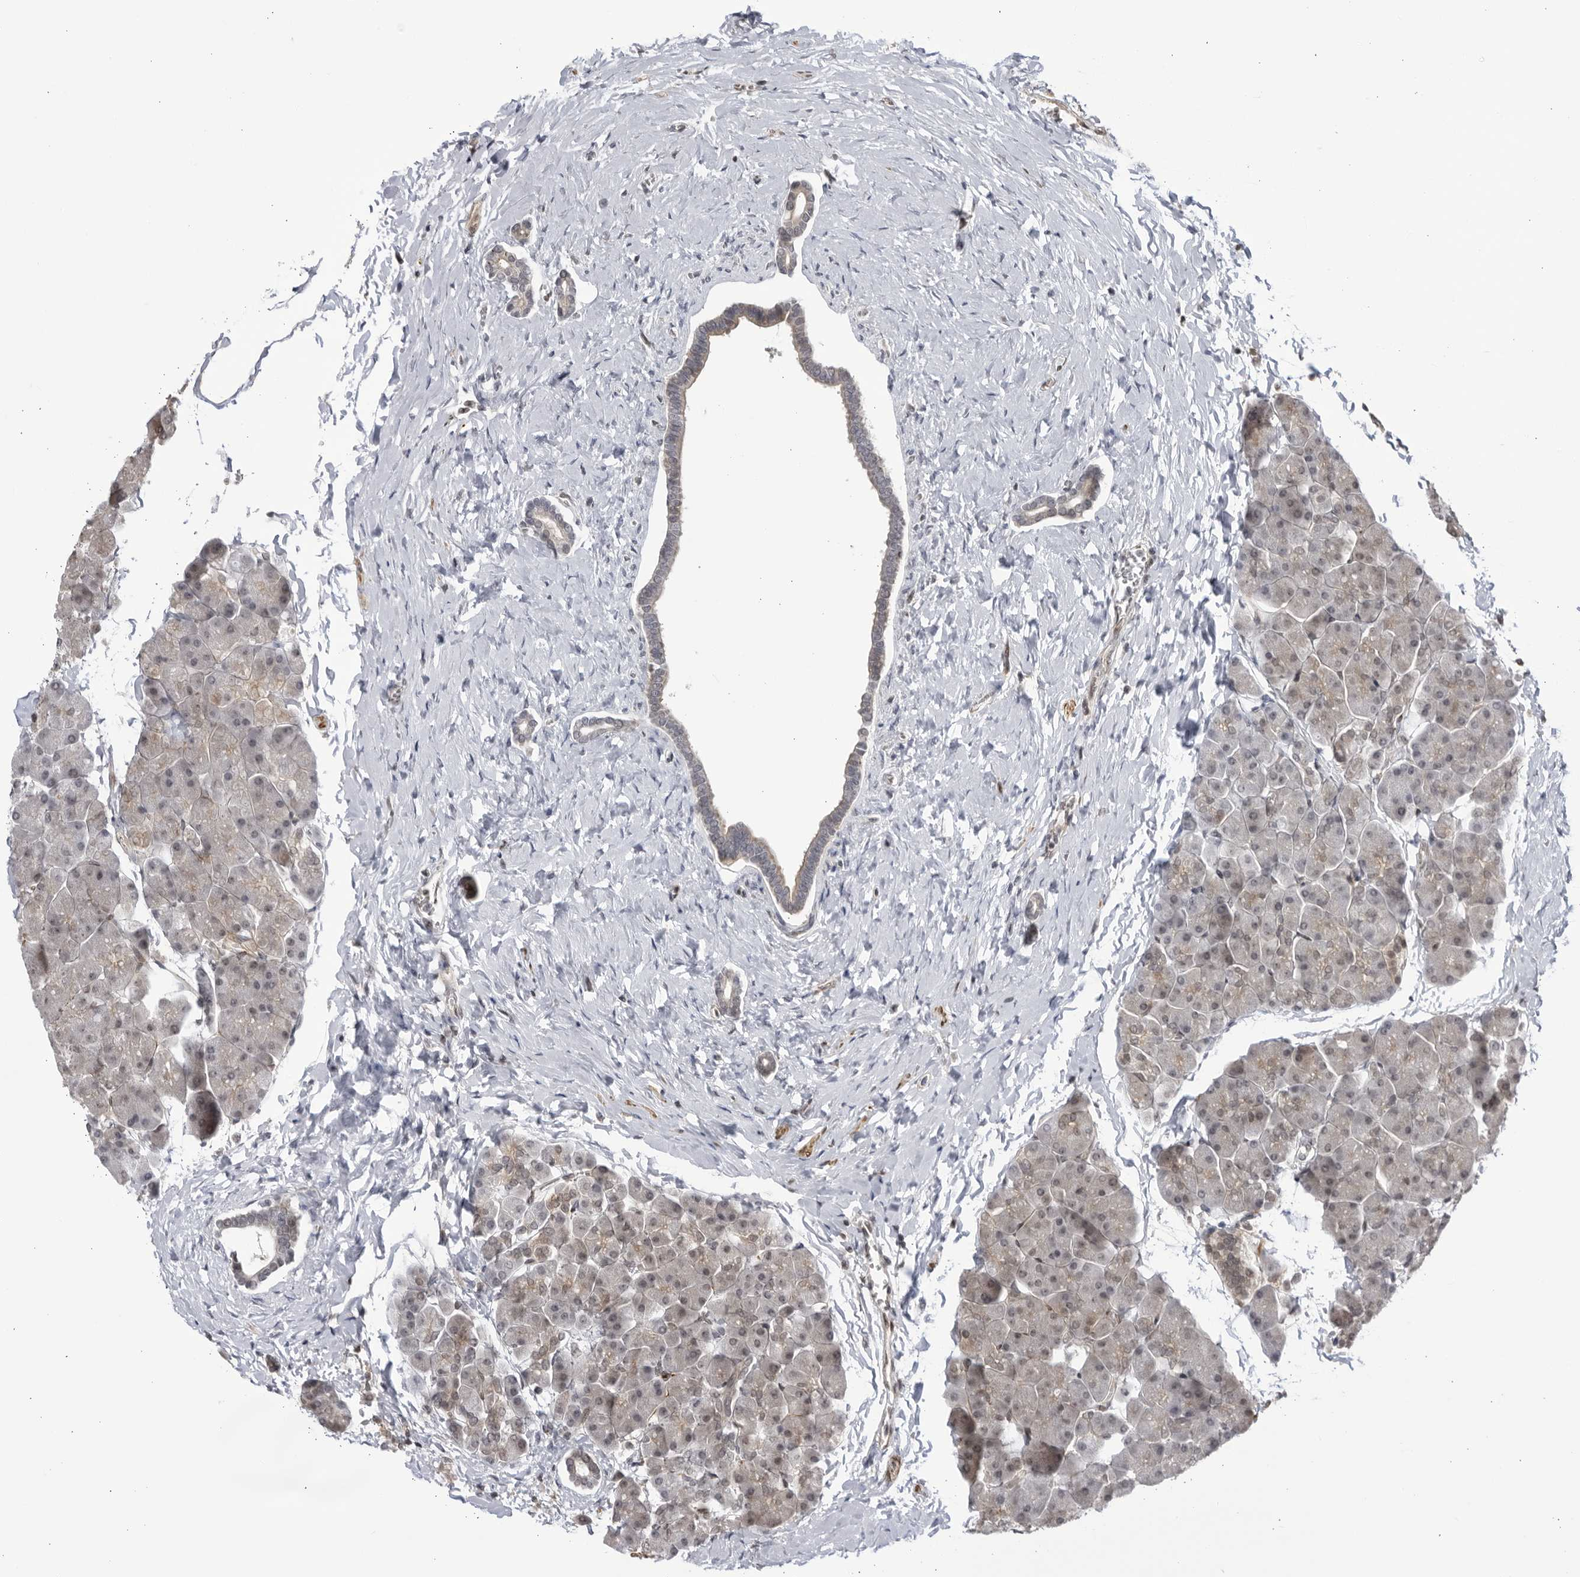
{"staining": {"intensity": "weak", "quantity": "25%-75%", "location": "cytoplasmic/membranous"}, "tissue": "pancreas", "cell_type": "Exocrine glandular cells", "image_type": "normal", "snomed": [{"axis": "morphology", "description": "Normal tissue, NOS"}, {"axis": "topography", "description": "Pancreas"}], "caption": "Exocrine glandular cells show low levels of weak cytoplasmic/membranous positivity in approximately 25%-75% of cells in unremarkable human pancreas.", "gene": "CNBD1", "patient": {"sex": "male", "age": 35}}